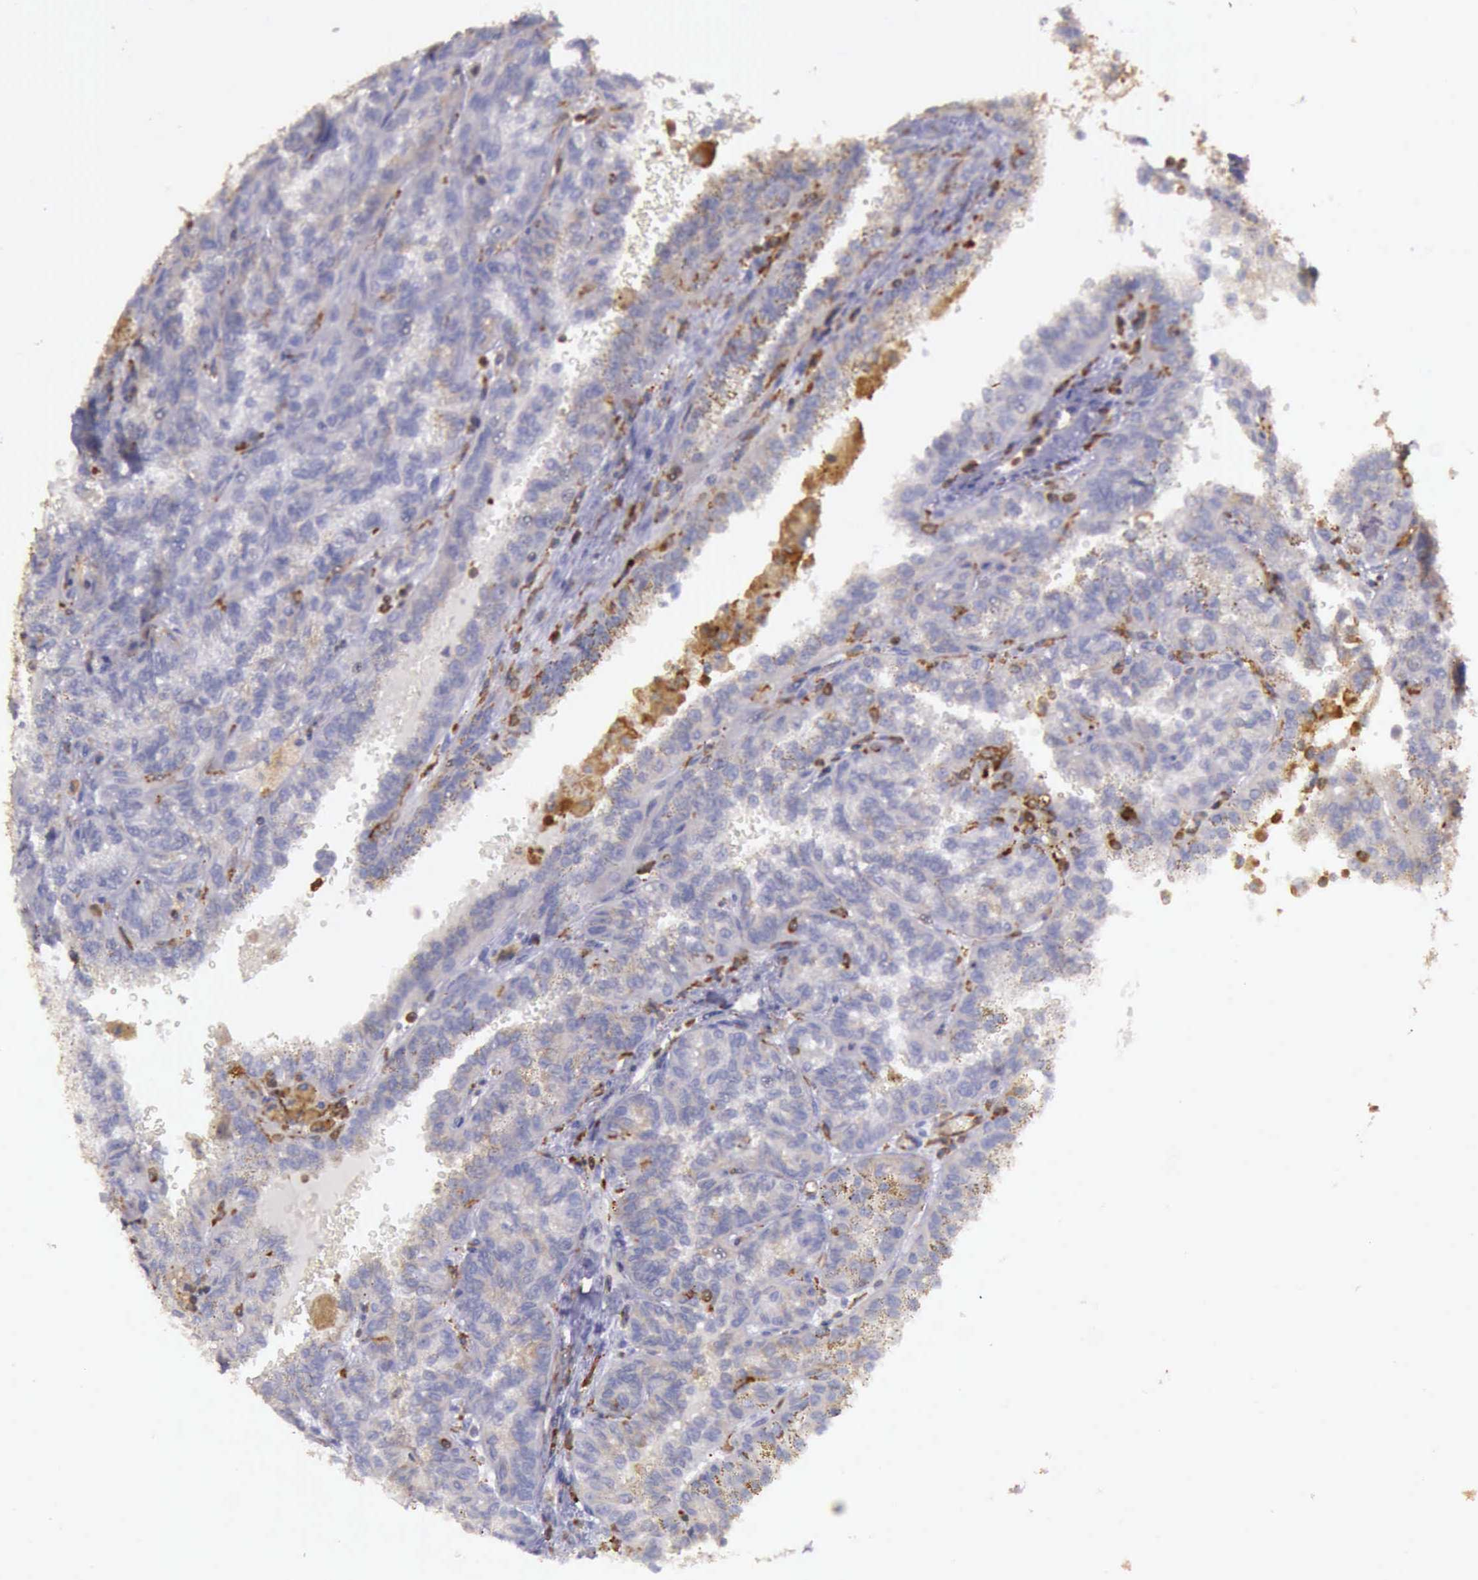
{"staining": {"intensity": "negative", "quantity": "none", "location": "none"}, "tissue": "renal cancer", "cell_type": "Tumor cells", "image_type": "cancer", "snomed": [{"axis": "morphology", "description": "Inflammation, NOS"}, {"axis": "morphology", "description": "Adenocarcinoma, NOS"}, {"axis": "topography", "description": "Kidney"}], "caption": "Tumor cells show no significant staining in renal cancer.", "gene": "ARHGAP4", "patient": {"sex": "male", "age": 68}}